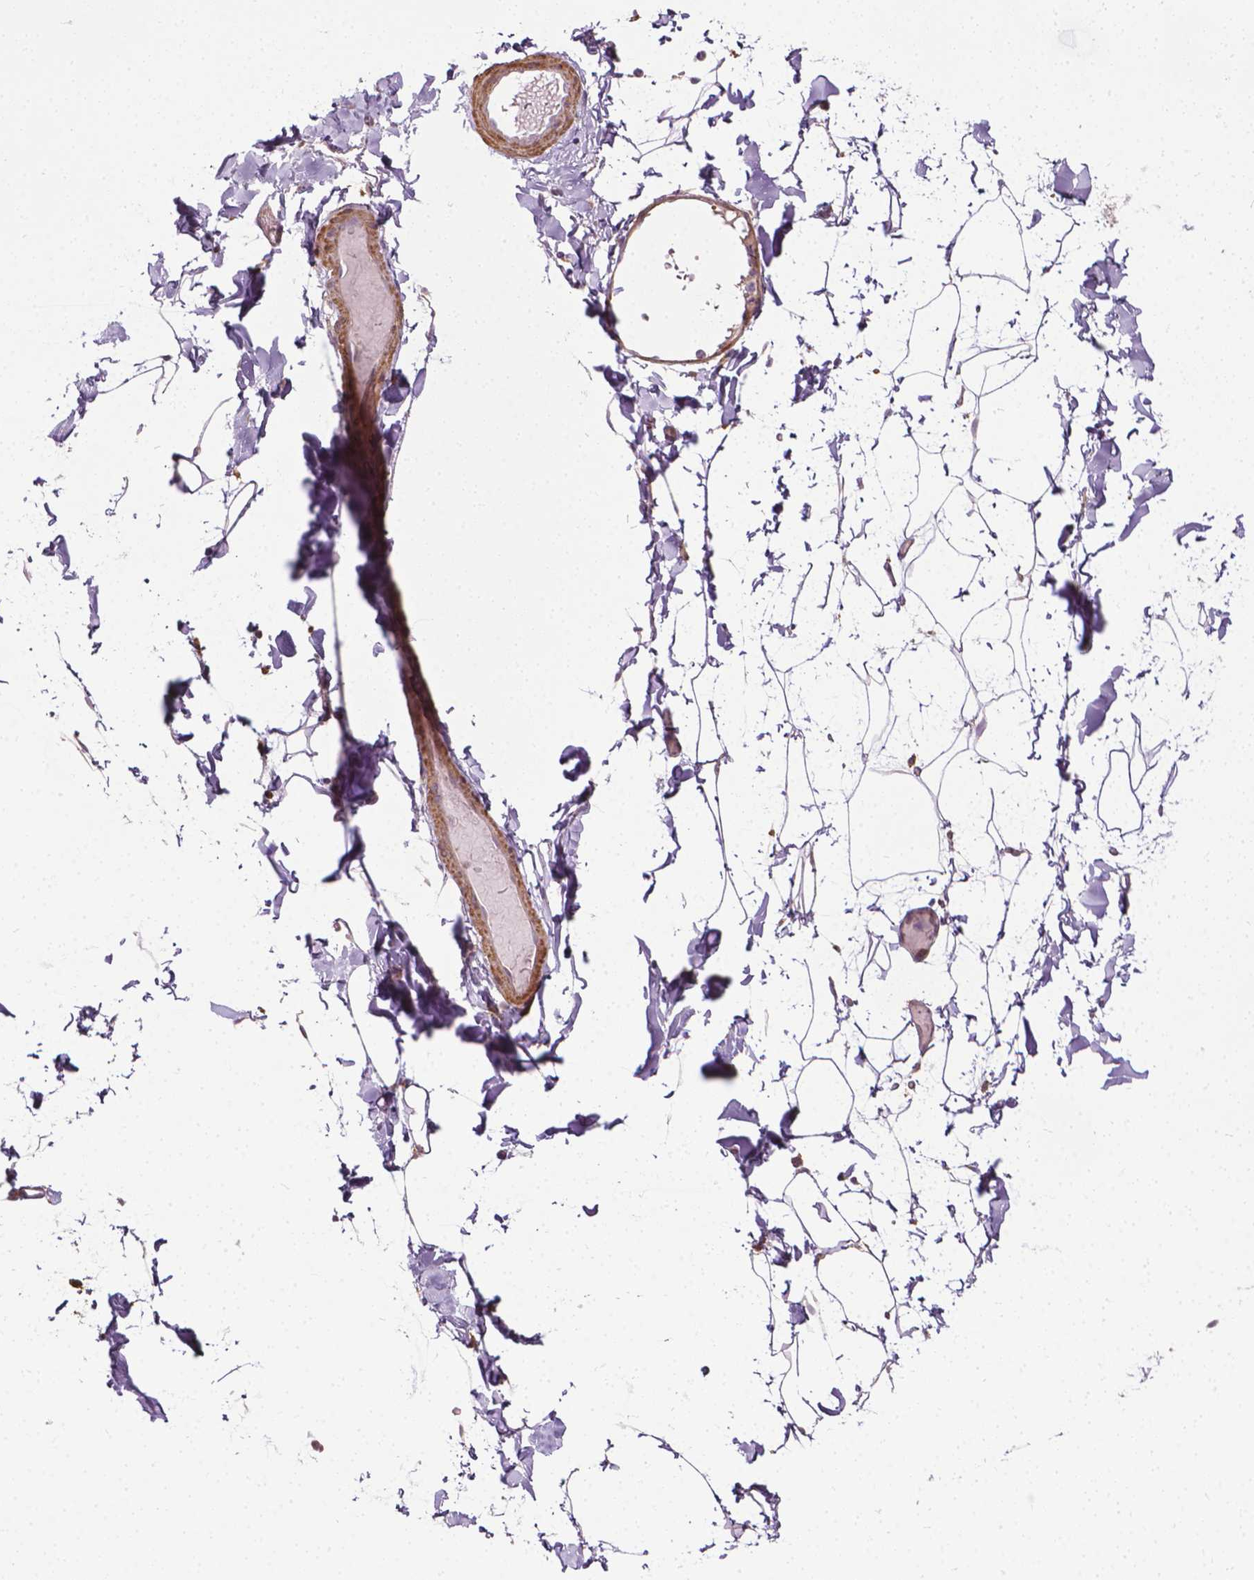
{"staining": {"intensity": "negative", "quantity": "none", "location": "none"}, "tissue": "adipose tissue", "cell_type": "Adipocytes", "image_type": "normal", "snomed": [{"axis": "morphology", "description": "Normal tissue, NOS"}, {"axis": "topography", "description": "Gallbladder"}, {"axis": "topography", "description": "Peripheral nerve tissue"}], "caption": "A high-resolution histopathology image shows immunohistochemistry staining of normal adipose tissue, which reveals no significant expression in adipocytes.", "gene": "PRAG1", "patient": {"sex": "female", "age": 45}}